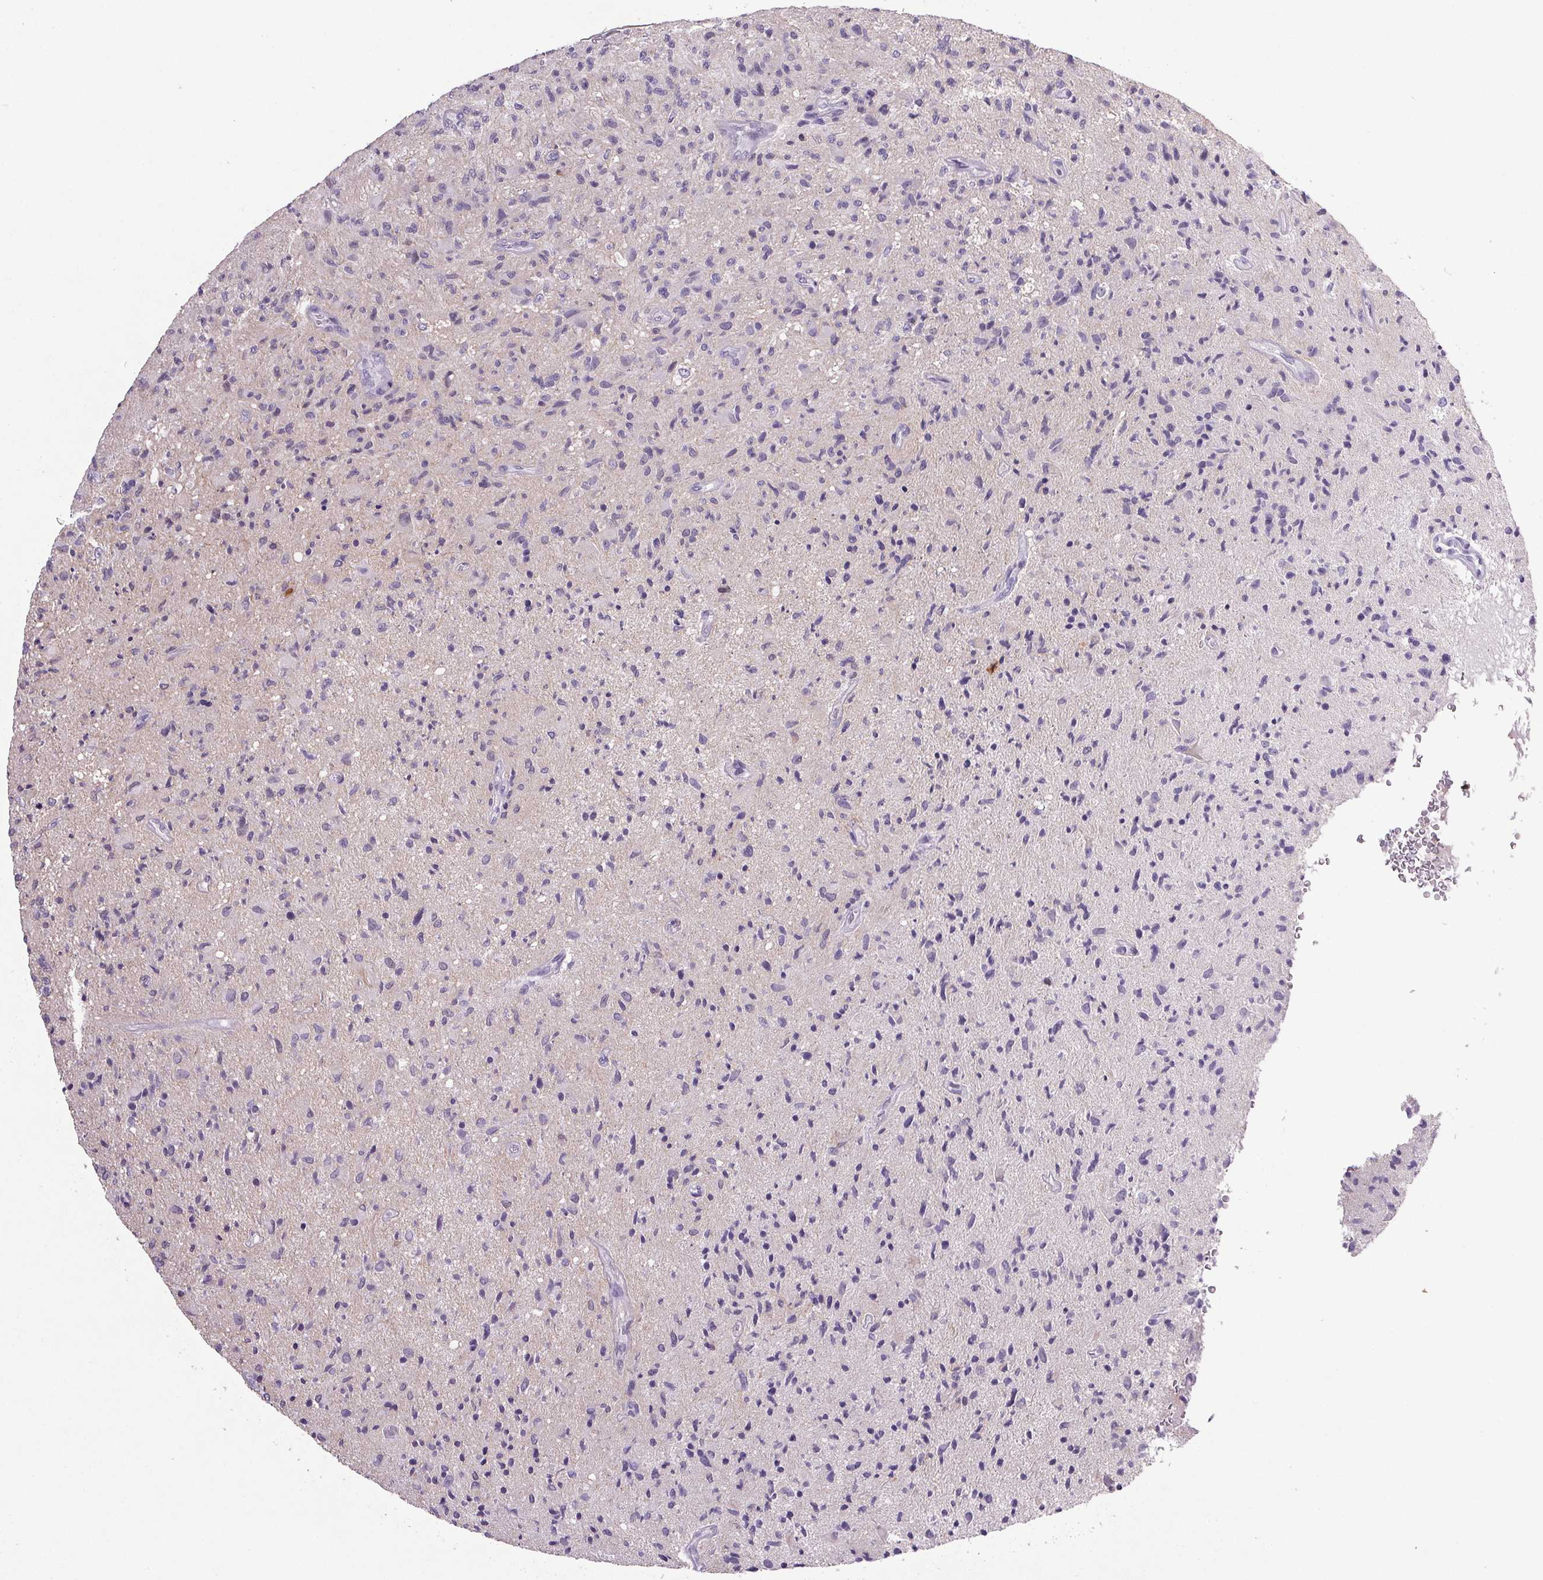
{"staining": {"intensity": "negative", "quantity": "none", "location": "none"}, "tissue": "glioma", "cell_type": "Tumor cells", "image_type": "cancer", "snomed": [{"axis": "morphology", "description": "Glioma, malignant, High grade"}, {"axis": "topography", "description": "Brain"}], "caption": "Protein analysis of glioma shows no significant expression in tumor cells.", "gene": "TRDN", "patient": {"sex": "male", "age": 54}}